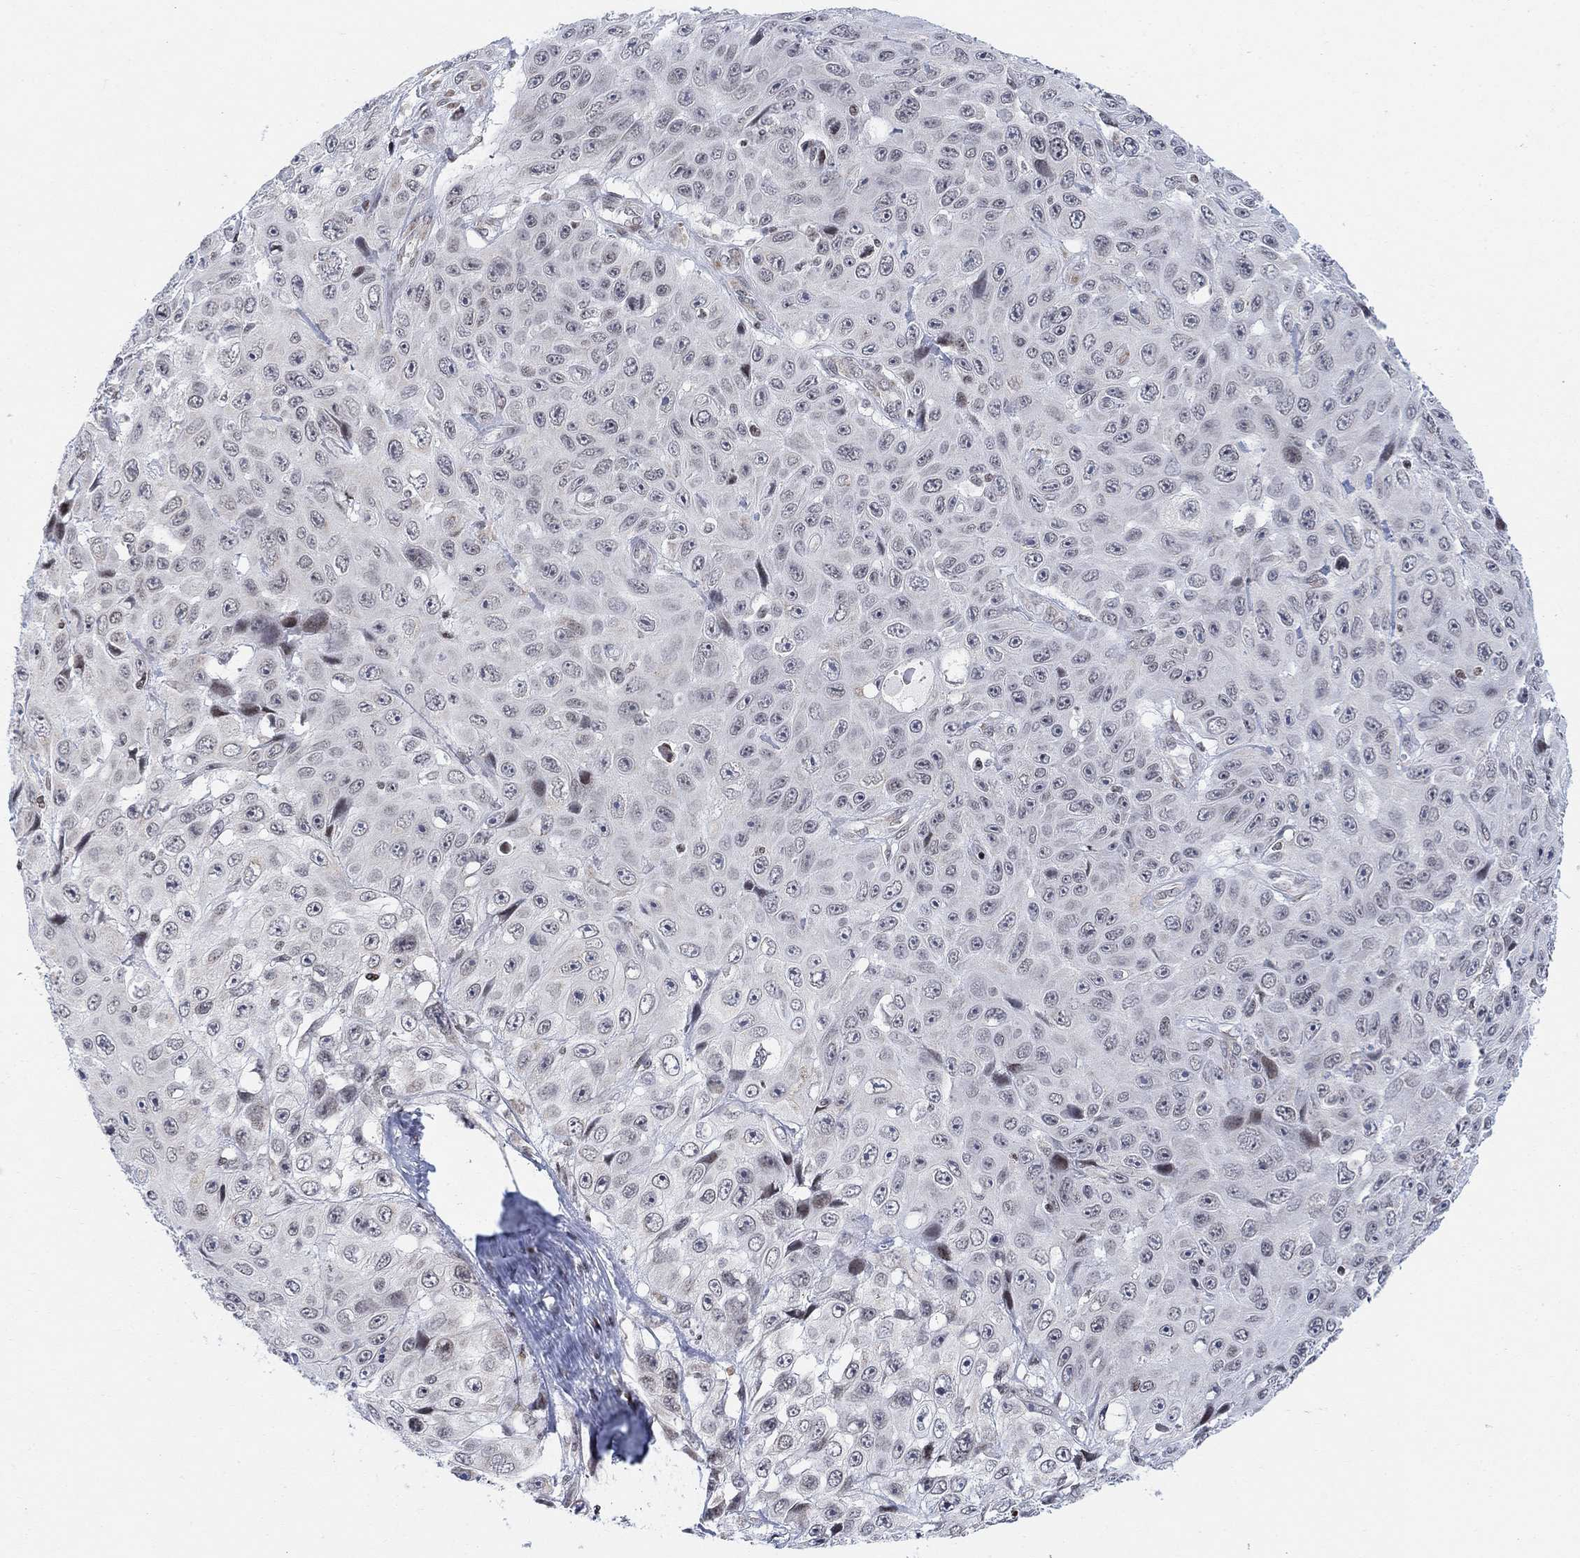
{"staining": {"intensity": "negative", "quantity": "none", "location": "none"}, "tissue": "skin cancer", "cell_type": "Tumor cells", "image_type": "cancer", "snomed": [{"axis": "morphology", "description": "Squamous cell carcinoma, NOS"}, {"axis": "topography", "description": "Skin"}], "caption": "The micrograph exhibits no staining of tumor cells in skin squamous cell carcinoma. (Brightfield microscopy of DAB (3,3'-diaminobenzidine) immunohistochemistry at high magnification).", "gene": "ABHD14A", "patient": {"sex": "male", "age": 82}}